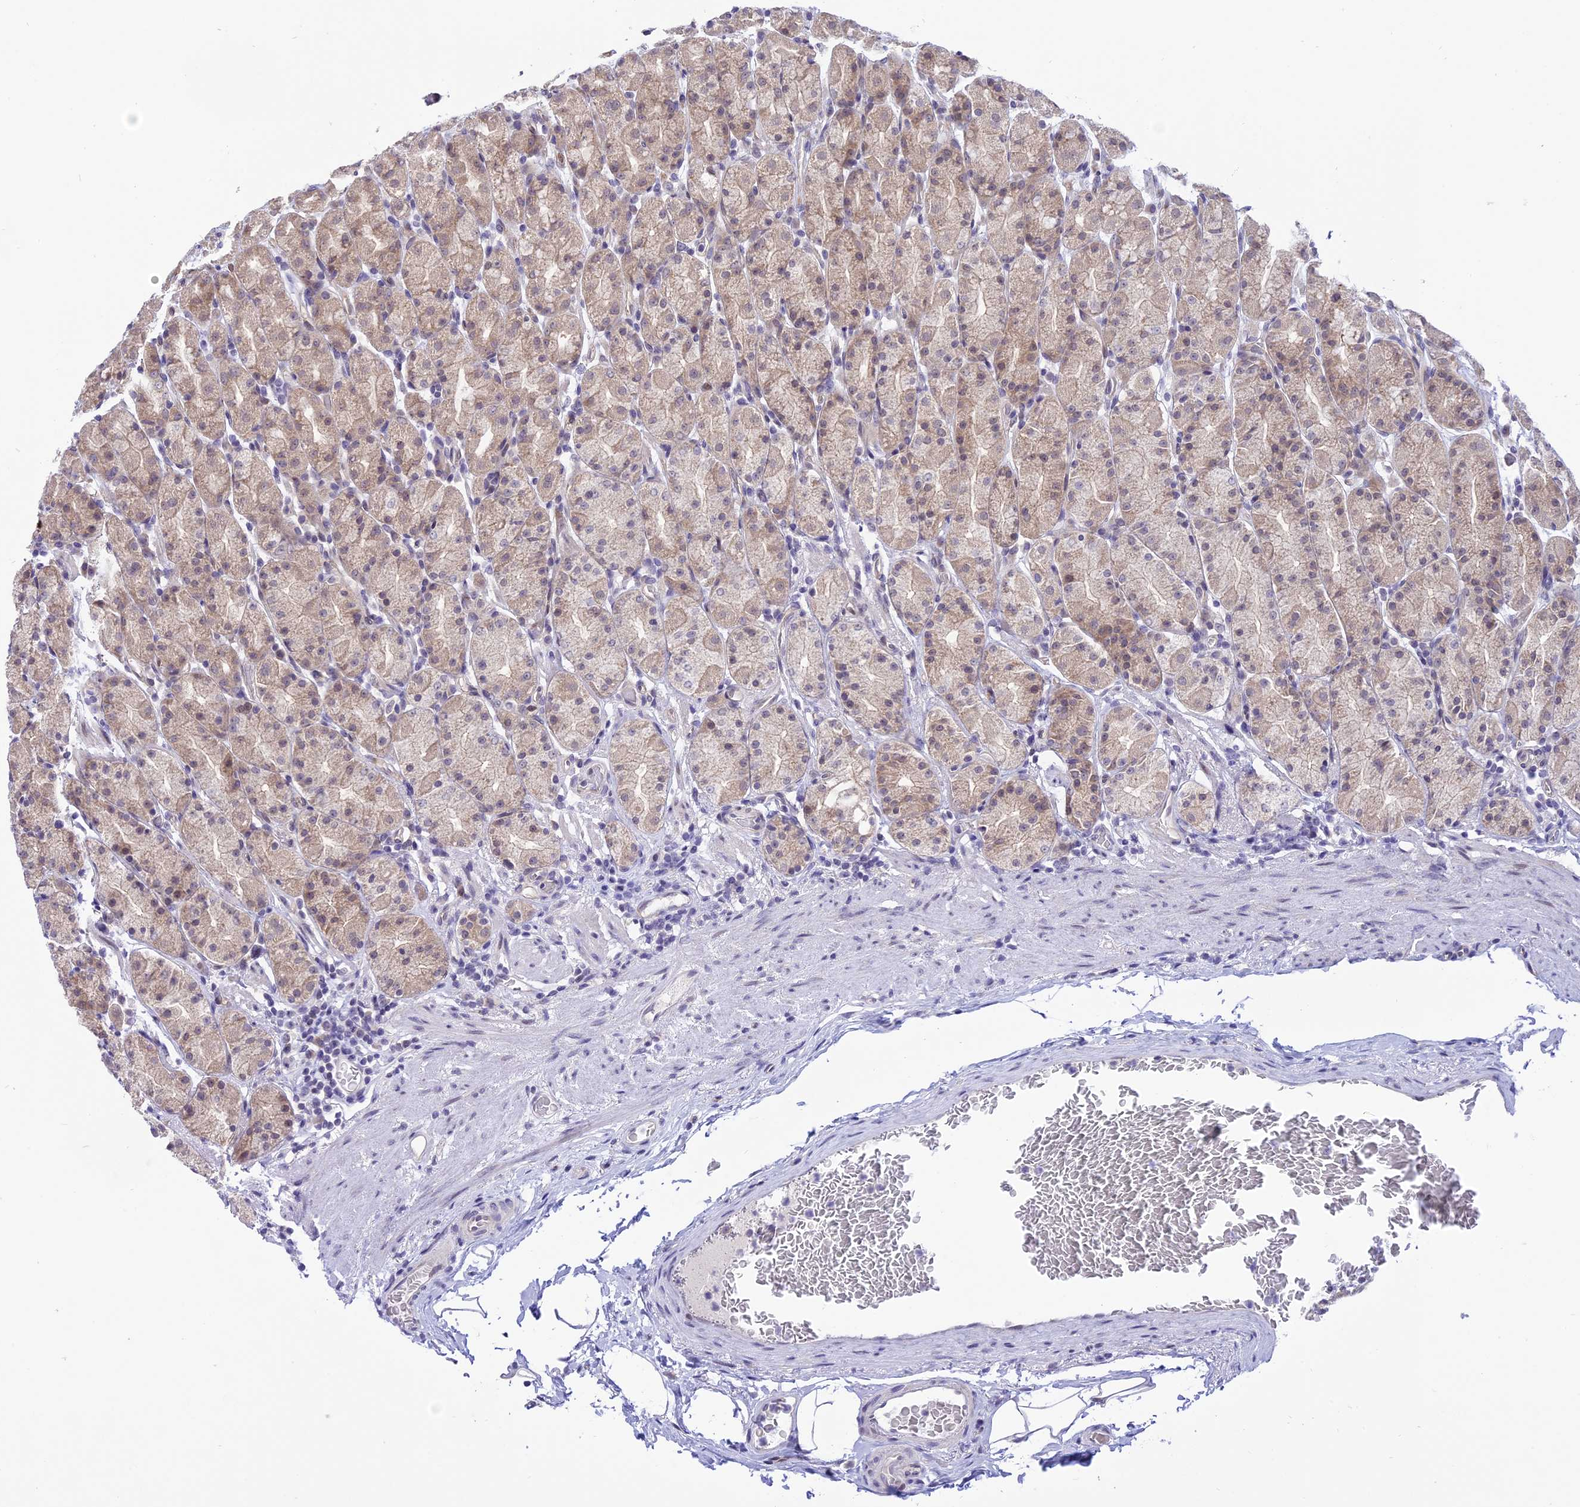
{"staining": {"intensity": "moderate", "quantity": "25%-75%", "location": "cytoplasmic/membranous,nuclear"}, "tissue": "stomach", "cell_type": "Glandular cells", "image_type": "normal", "snomed": [{"axis": "morphology", "description": "Normal tissue, NOS"}, {"axis": "topography", "description": "Stomach, upper"}, {"axis": "topography", "description": "Stomach, lower"}, {"axis": "topography", "description": "Small intestine"}], "caption": "Immunohistochemistry staining of unremarkable stomach, which displays medium levels of moderate cytoplasmic/membranous,nuclear positivity in about 25%-75% of glandular cells indicating moderate cytoplasmic/membranous,nuclear protein expression. The staining was performed using DAB (3,3'-diaminobenzidine) (brown) for protein detection and nuclei were counterstained in hematoxylin (blue).", "gene": "ZNF837", "patient": {"sex": "male", "age": 68}}